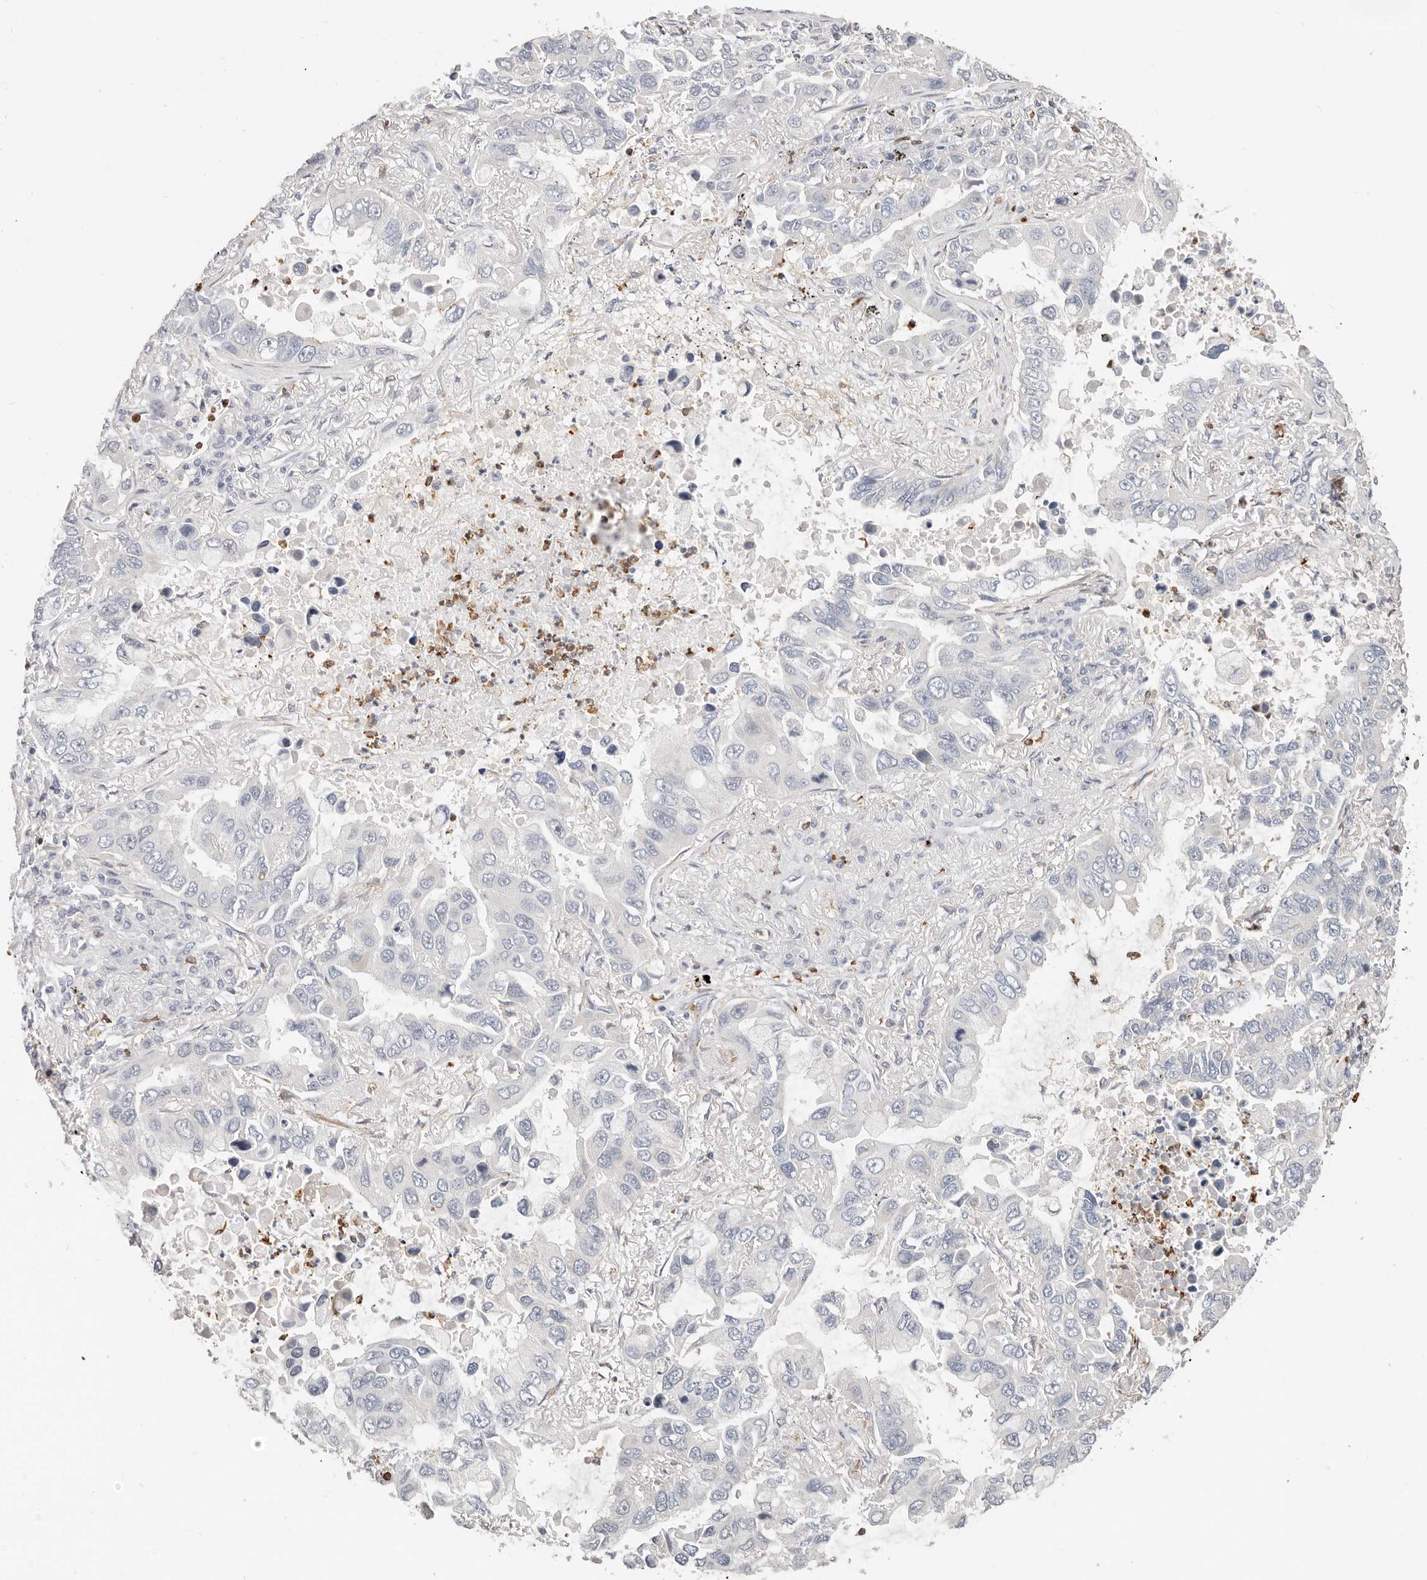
{"staining": {"intensity": "negative", "quantity": "none", "location": "none"}, "tissue": "lung cancer", "cell_type": "Tumor cells", "image_type": "cancer", "snomed": [{"axis": "morphology", "description": "Adenocarcinoma, NOS"}, {"axis": "topography", "description": "Lung"}], "caption": "Histopathology image shows no protein positivity in tumor cells of lung cancer tissue.", "gene": "TMEM63B", "patient": {"sex": "male", "age": 64}}